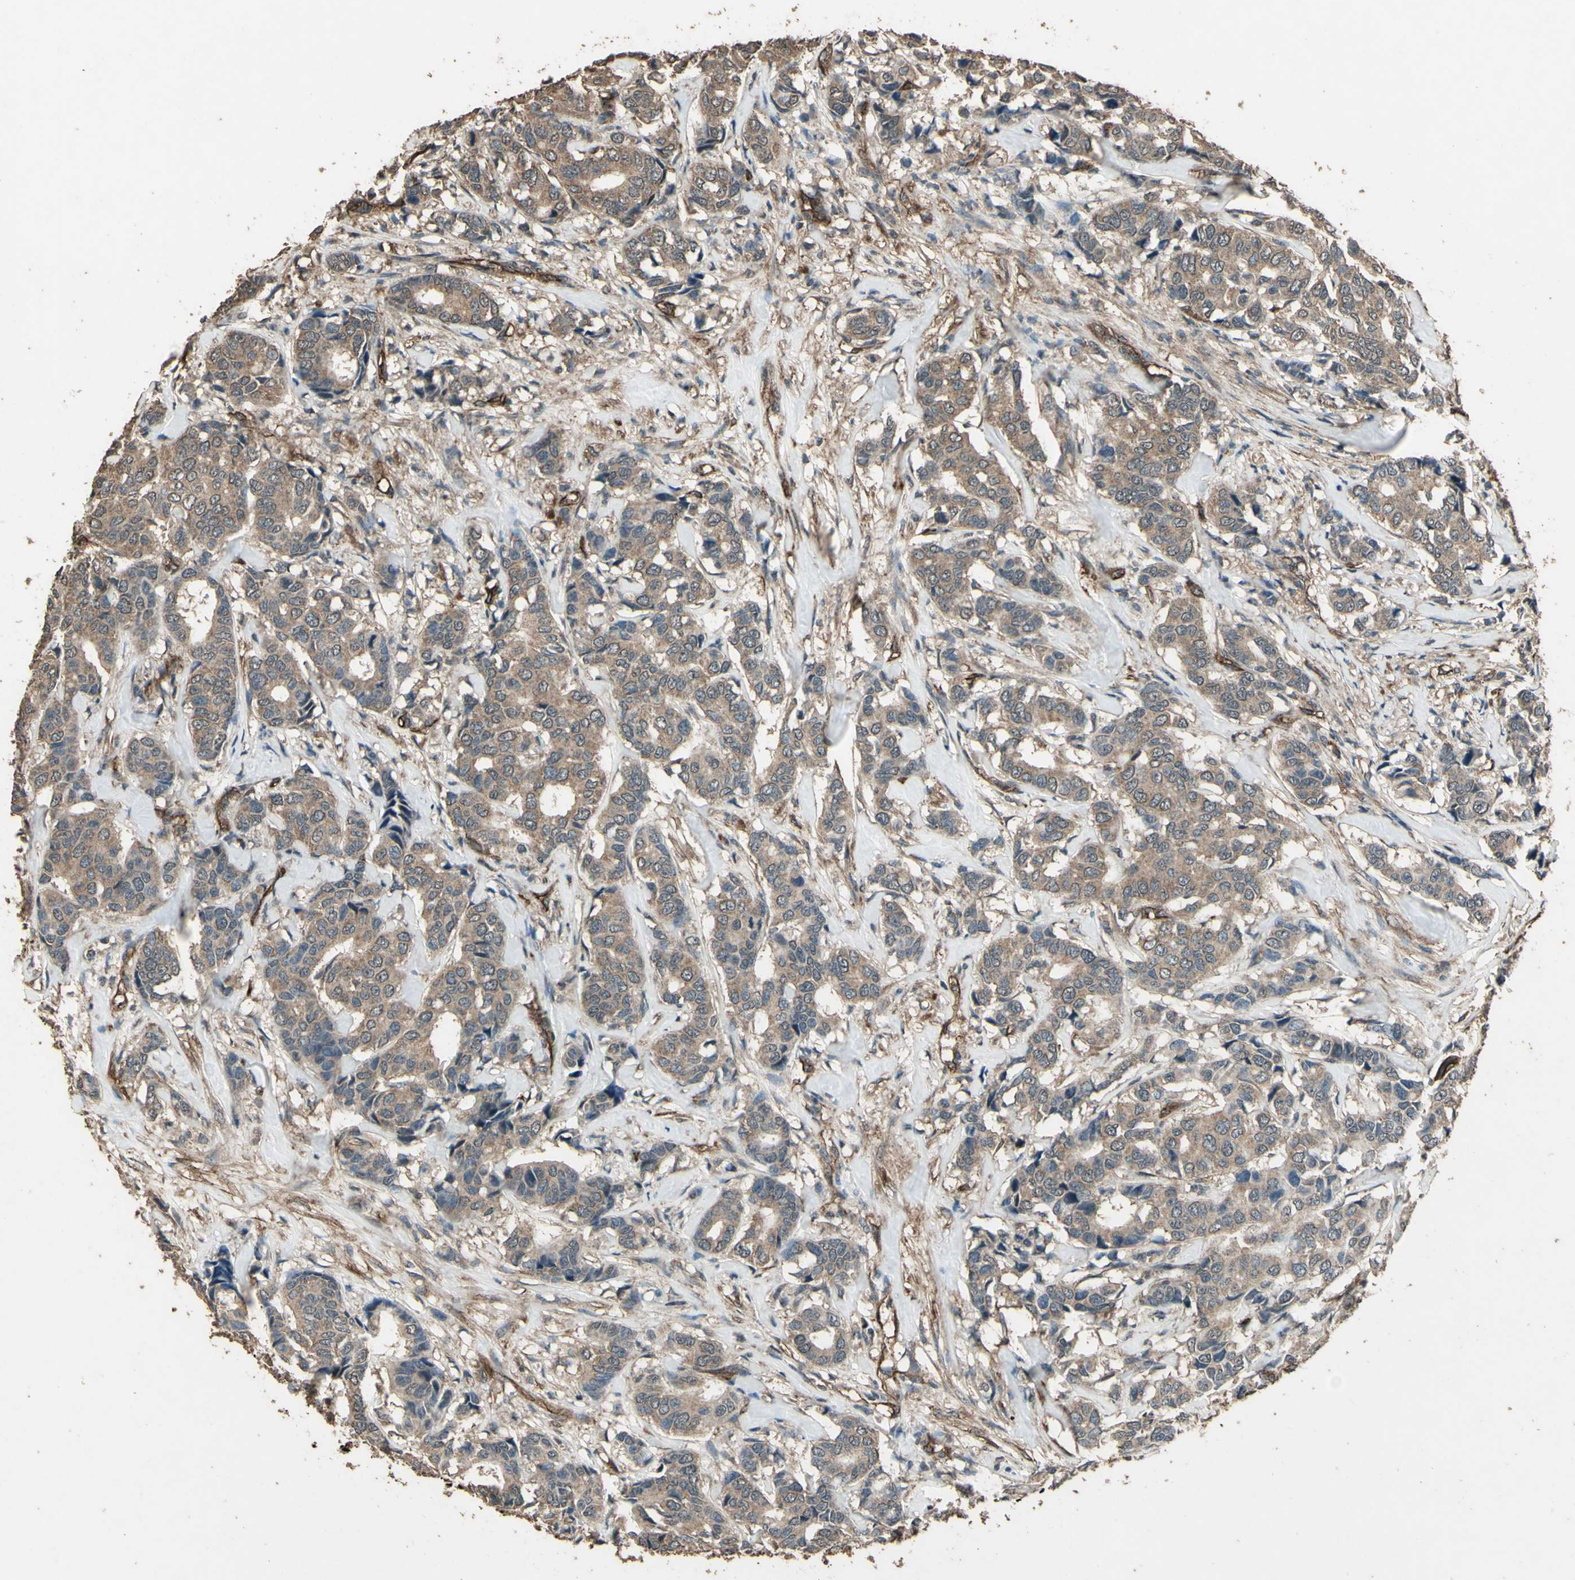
{"staining": {"intensity": "moderate", "quantity": ">75%", "location": "cytoplasmic/membranous"}, "tissue": "breast cancer", "cell_type": "Tumor cells", "image_type": "cancer", "snomed": [{"axis": "morphology", "description": "Duct carcinoma"}, {"axis": "topography", "description": "Breast"}], "caption": "Protein positivity by immunohistochemistry (IHC) shows moderate cytoplasmic/membranous positivity in approximately >75% of tumor cells in invasive ductal carcinoma (breast).", "gene": "TSPO", "patient": {"sex": "female", "age": 87}}